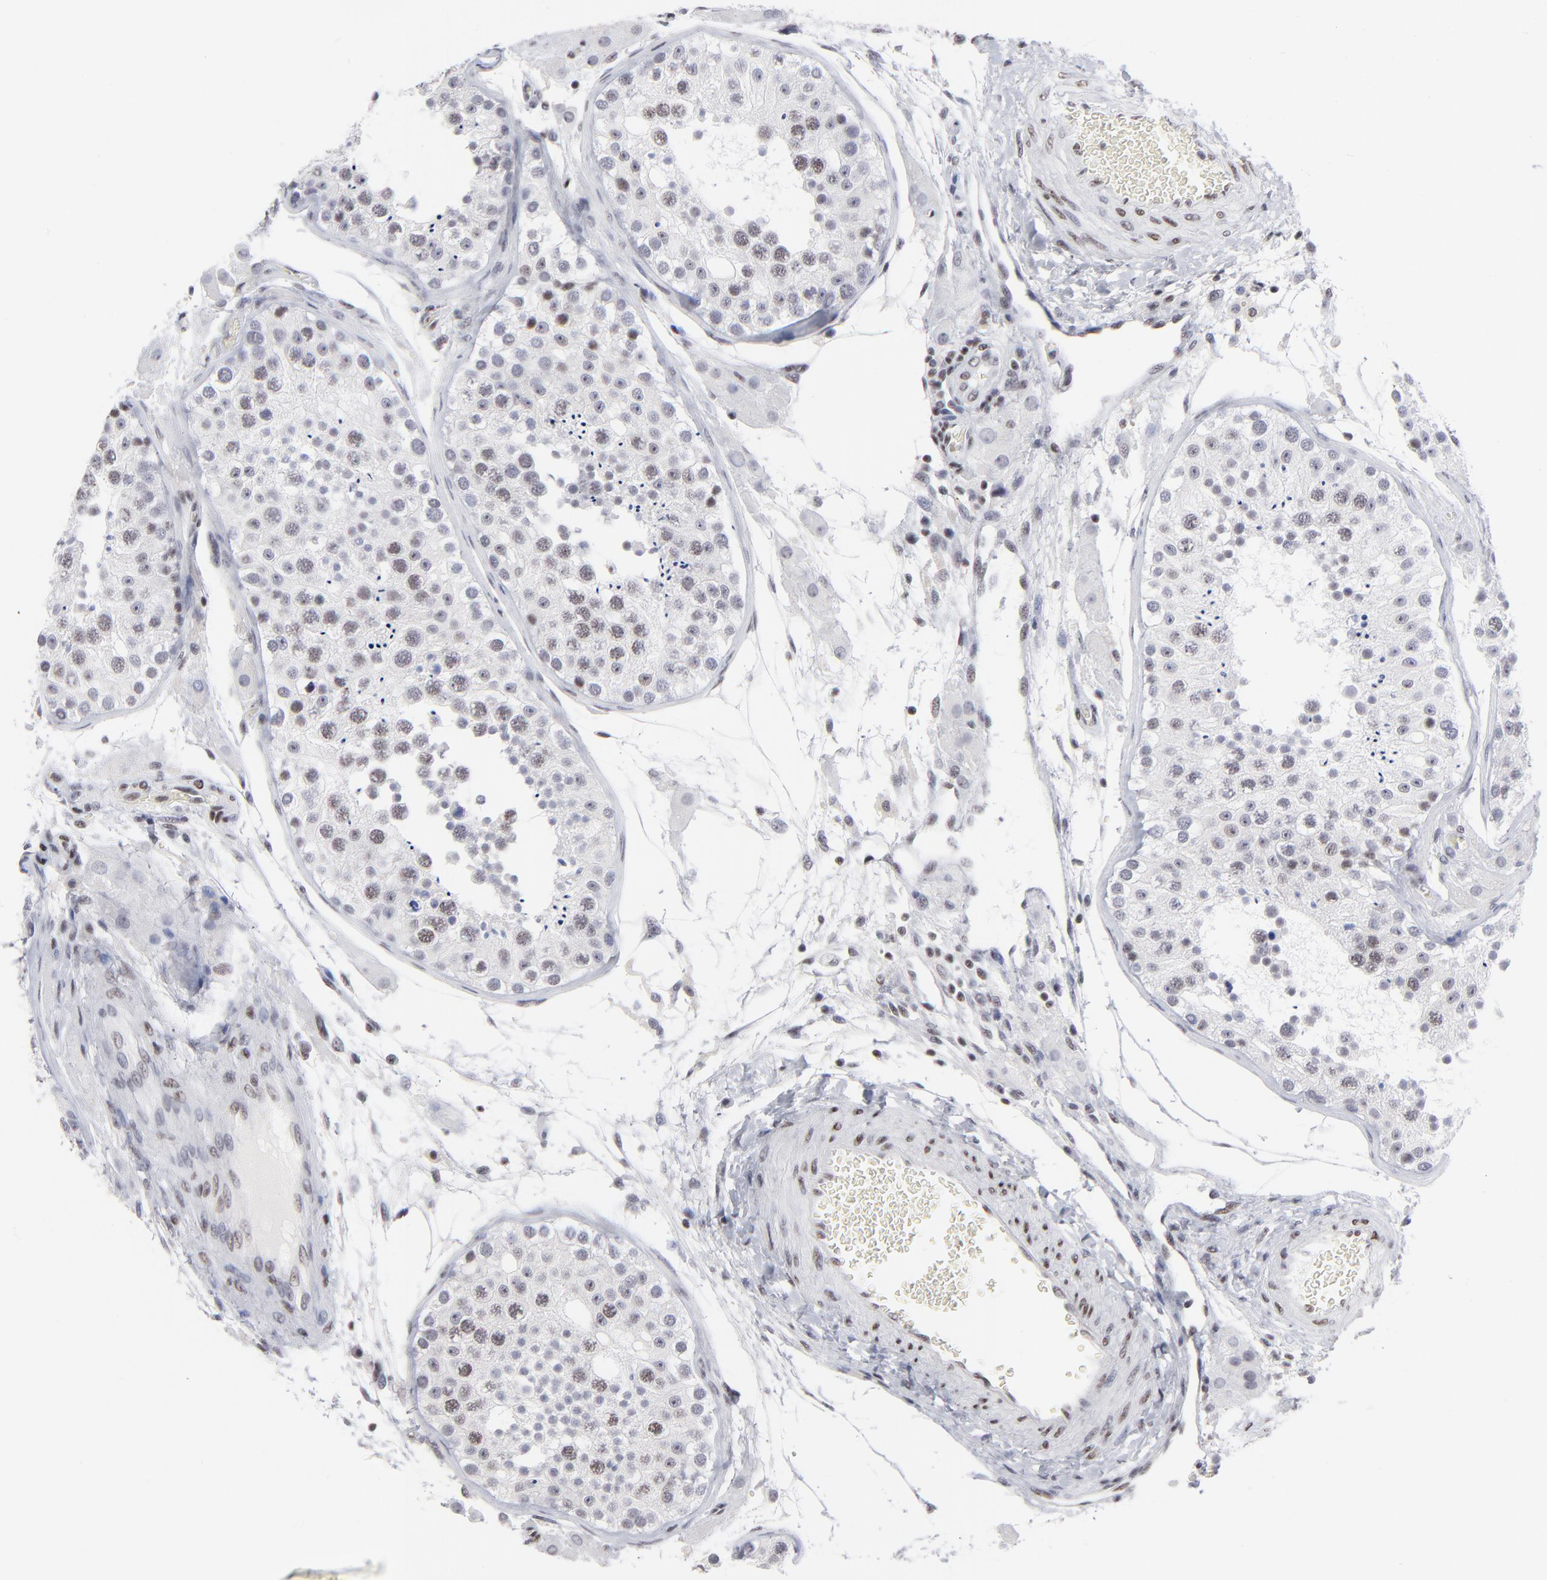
{"staining": {"intensity": "weak", "quantity": "25%-75%", "location": "nuclear"}, "tissue": "testis", "cell_type": "Cells in seminiferous ducts", "image_type": "normal", "snomed": [{"axis": "morphology", "description": "Normal tissue, NOS"}, {"axis": "topography", "description": "Testis"}], "caption": "A histopathology image of human testis stained for a protein exhibits weak nuclear brown staining in cells in seminiferous ducts.", "gene": "SP2", "patient": {"sex": "male", "age": 26}}